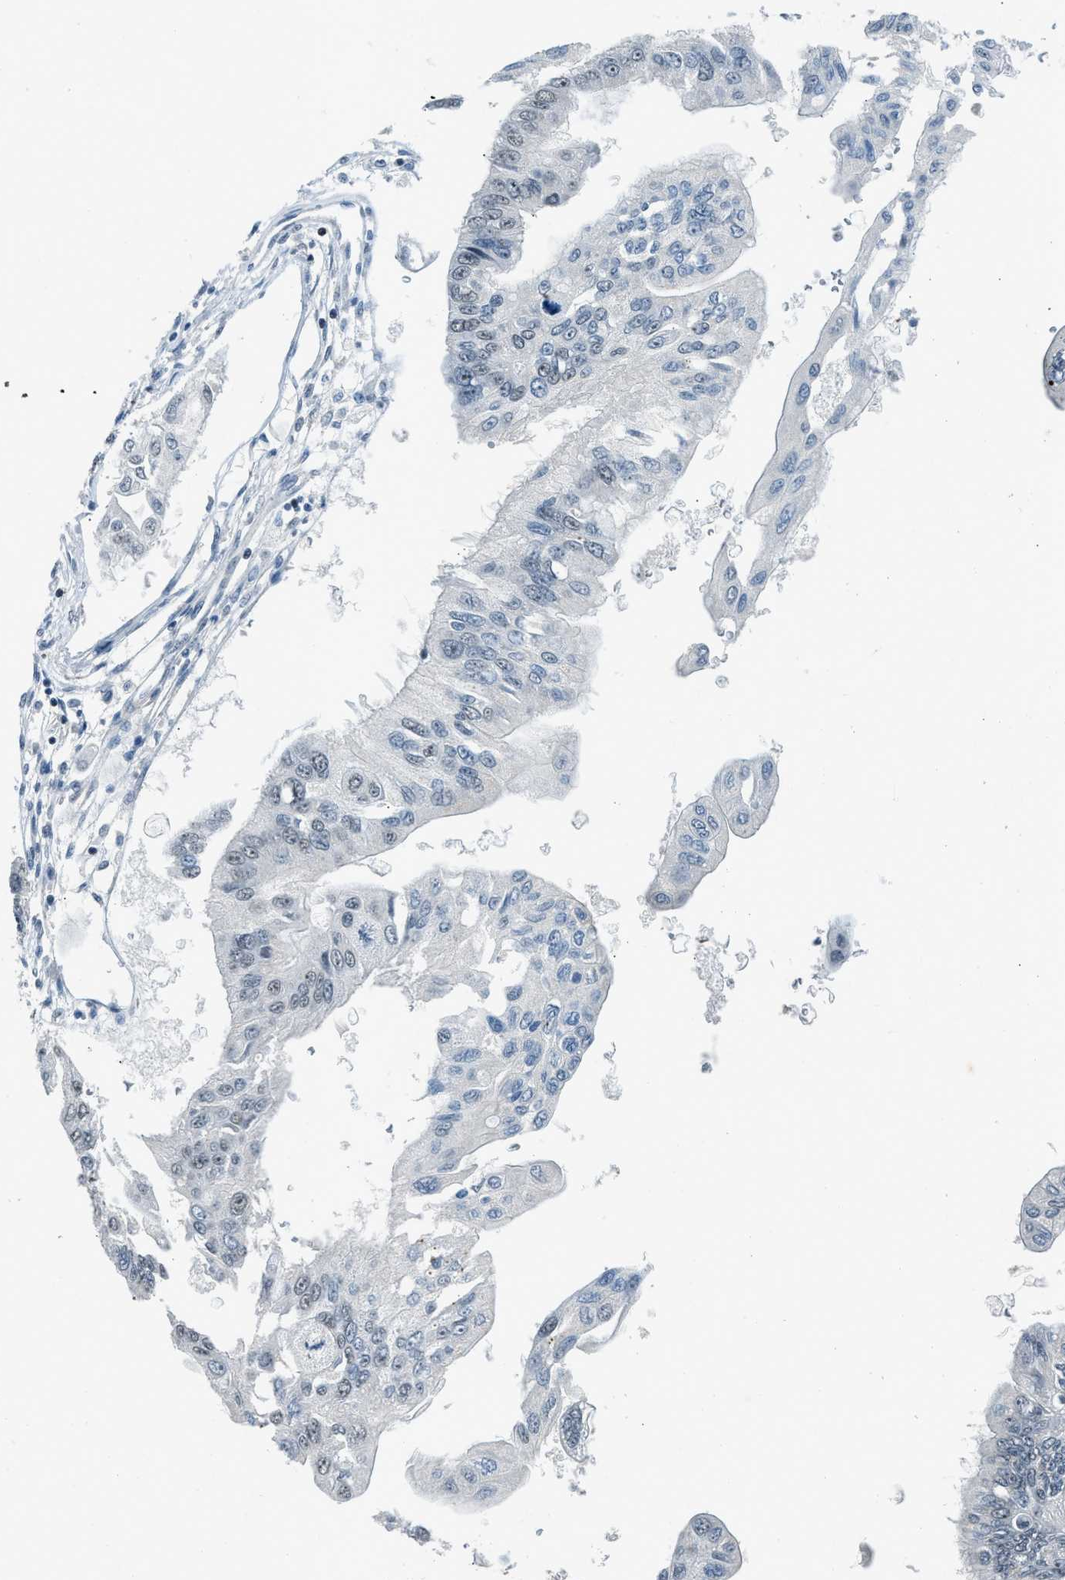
{"staining": {"intensity": "negative", "quantity": "none", "location": "none"}, "tissue": "pancreatic cancer", "cell_type": "Tumor cells", "image_type": "cancer", "snomed": [{"axis": "morphology", "description": "Adenocarcinoma, NOS"}, {"axis": "topography", "description": "Pancreas"}], "caption": "The immunohistochemistry (IHC) photomicrograph has no significant expression in tumor cells of pancreatic adenocarcinoma tissue.", "gene": "ADCY1", "patient": {"sex": "female", "age": 77}}